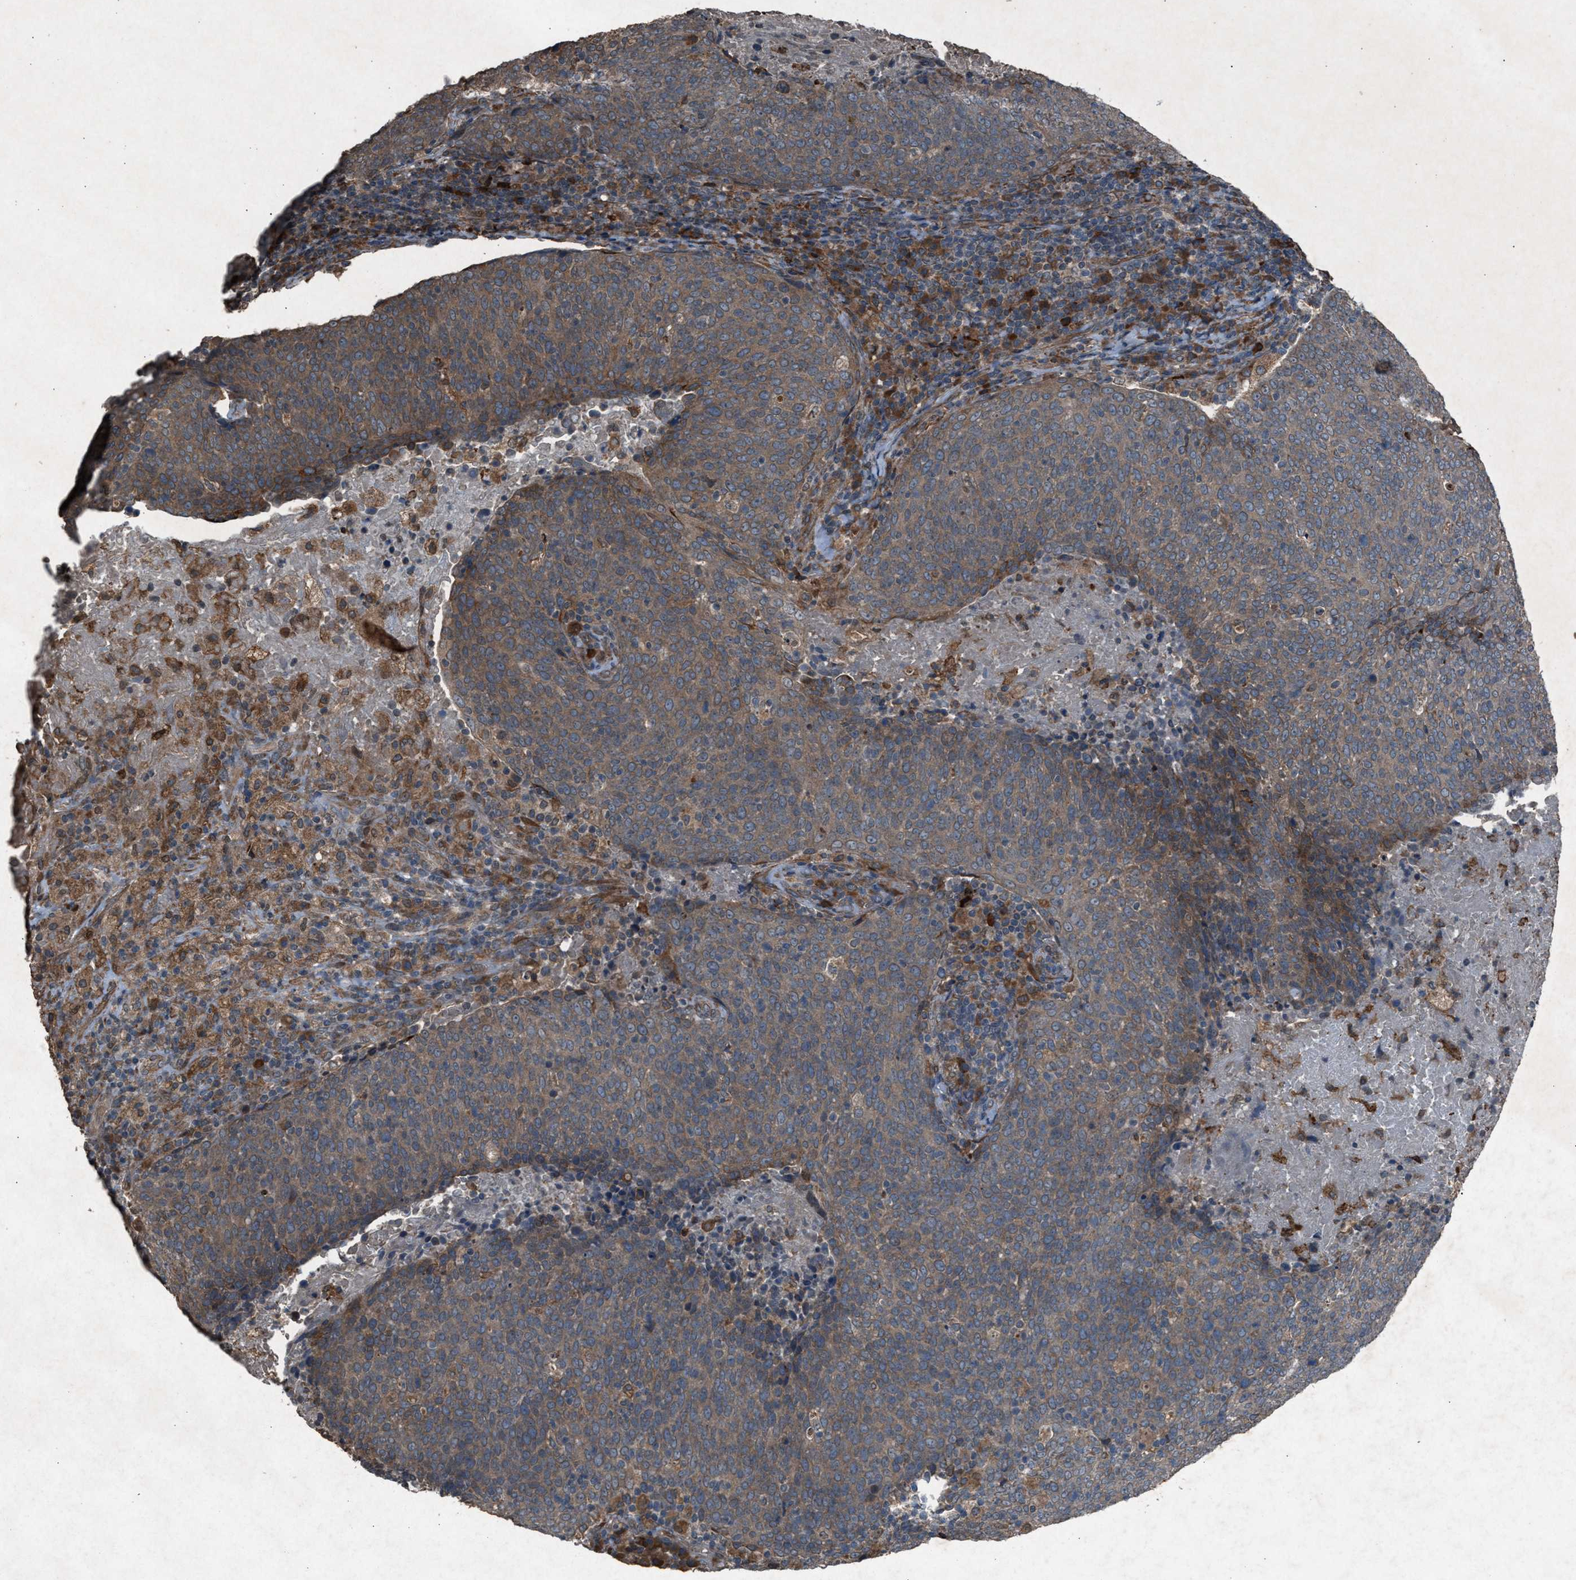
{"staining": {"intensity": "weak", "quantity": ">75%", "location": "cytoplasmic/membranous"}, "tissue": "head and neck cancer", "cell_type": "Tumor cells", "image_type": "cancer", "snomed": [{"axis": "morphology", "description": "Squamous cell carcinoma, NOS"}, {"axis": "morphology", "description": "Squamous cell carcinoma, metastatic, NOS"}, {"axis": "topography", "description": "Lymph node"}, {"axis": "topography", "description": "Head-Neck"}], "caption": "Immunohistochemical staining of human metastatic squamous cell carcinoma (head and neck) displays low levels of weak cytoplasmic/membranous protein staining in approximately >75% of tumor cells.", "gene": "CALR", "patient": {"sex": "male", "age": 62}}